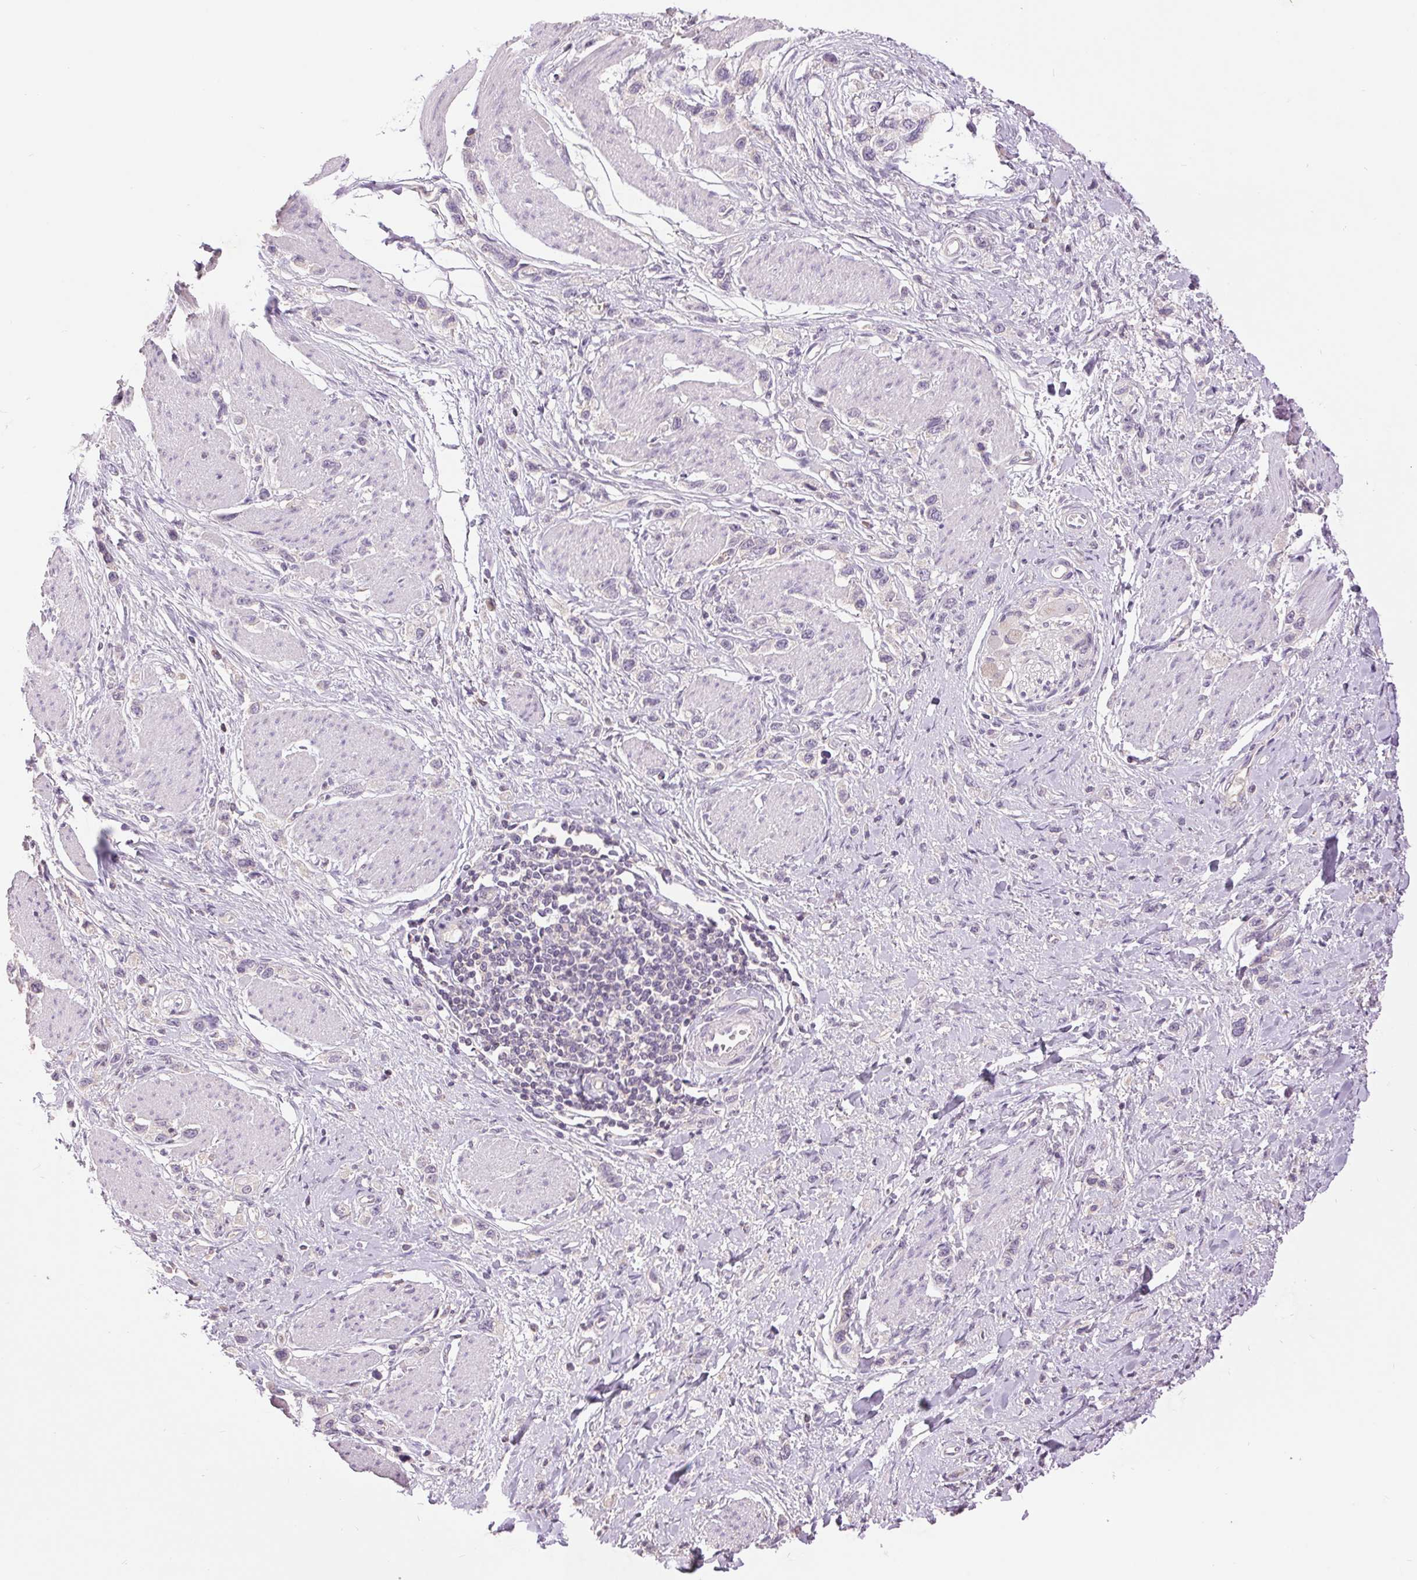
{"staining": {"intensity": "negative", "quantity": "none", "location": "none"}, "tissue": "stomach cancer", "cell_type": "Tumor cells", "image_type": "cancer", "snomed": [{"axis": "morphology", "description": "Adenocarcinoma, NOS"}, {"axis": "topography", "description": "Stomach"}], "caption": "DAB (3,3'-diaminobenzidine) immunohistochemical staining of adenocarcinoma (stomach) shows no significant expression in tumor cells. (DAB IHC visualized using brightfield microscopy, high magnification).", "gene": "FXYD4", "patient": {"sex": "female", "age": 65}}